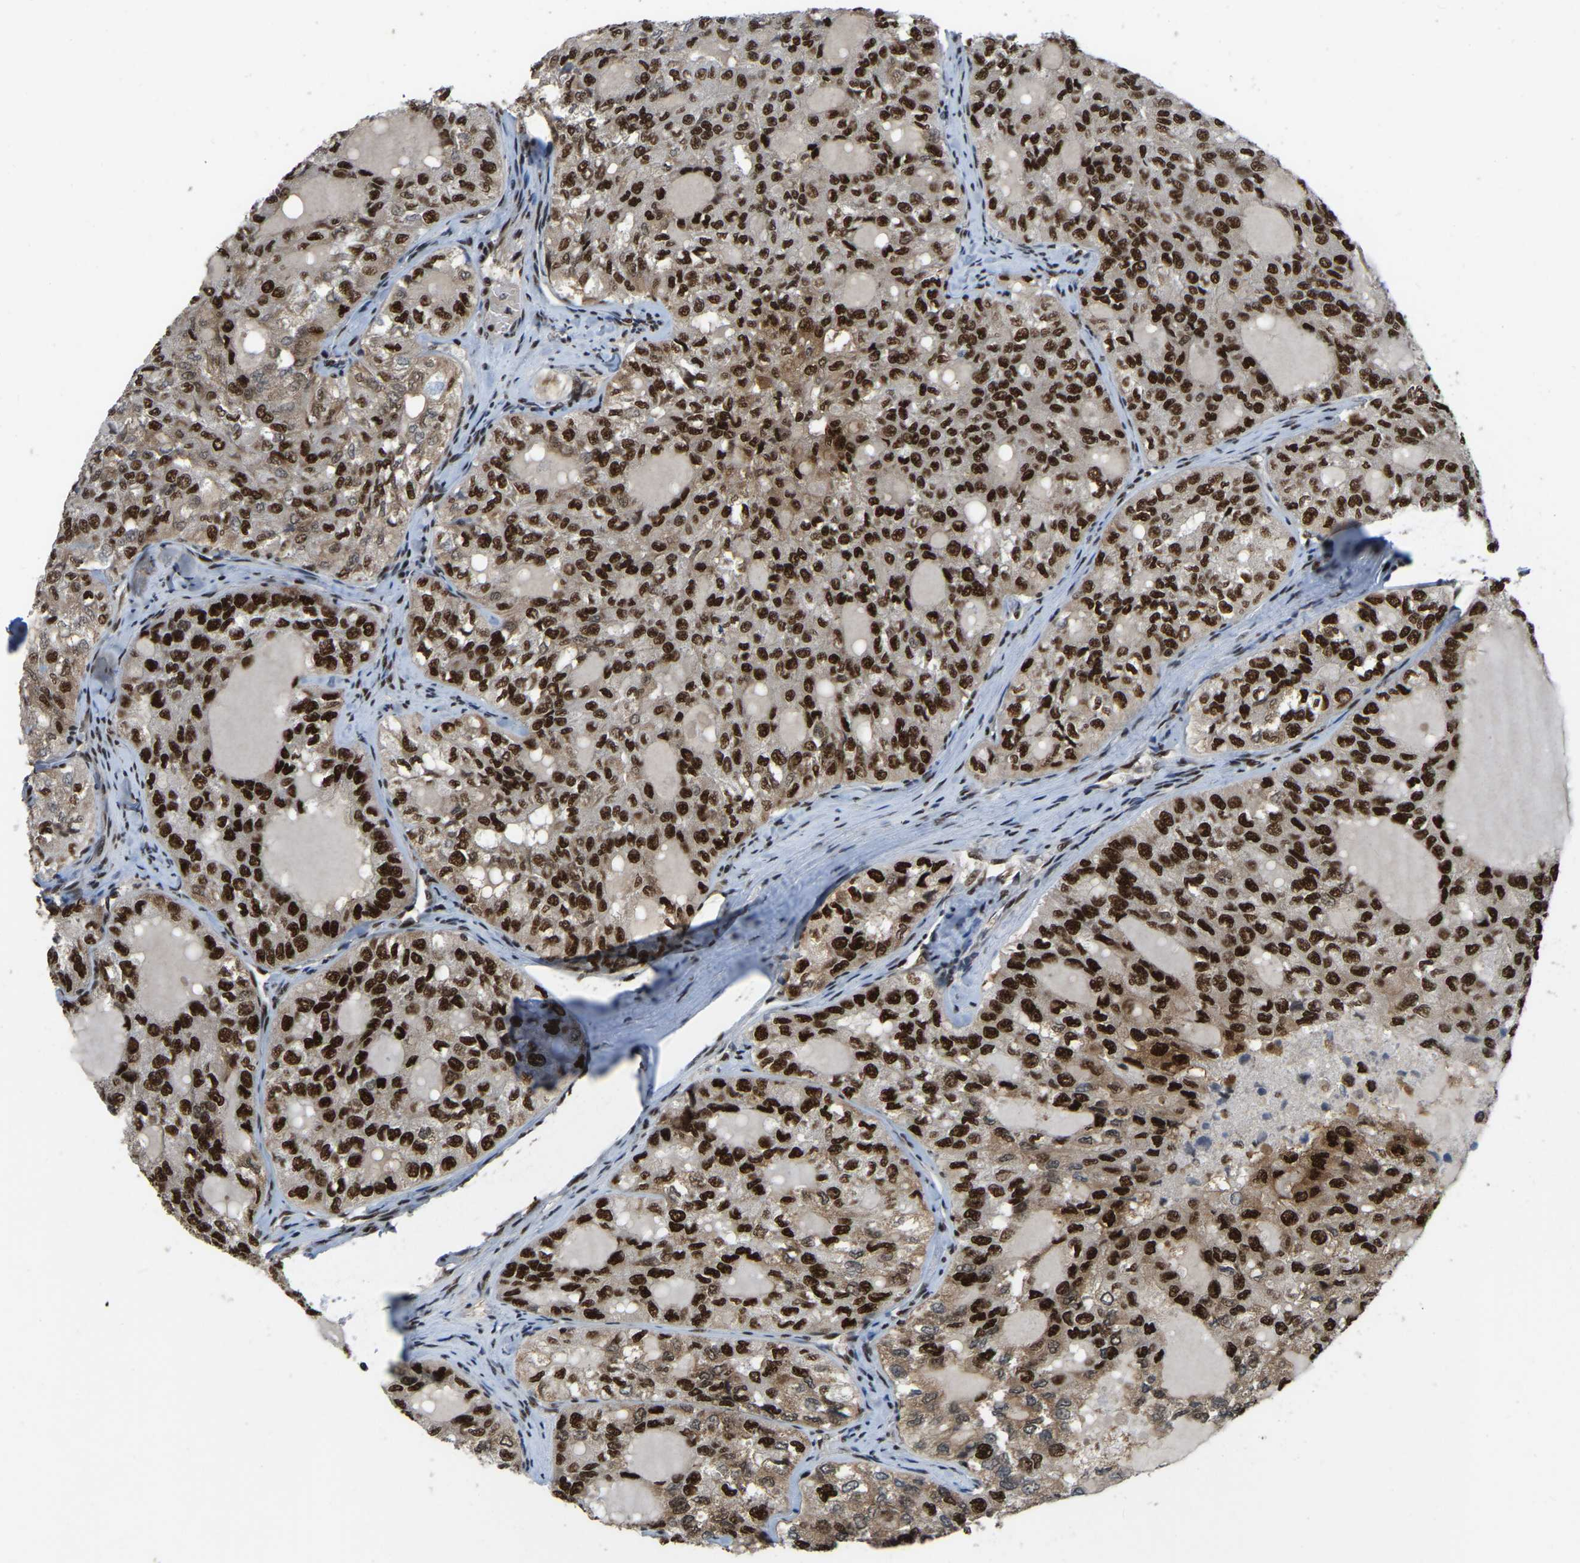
{"staining": {"intensity": "strong", "quantity": ">75%", "location": "nuclear"}, "tissue": "thyroid cancer", "cell_type": "Tumor cells", "image_type": "cancer", "snomed": [{"axis": "morphology", "description": "Follicular adenoma carcinoma, NOS"}, {"axis": "topography", "description": "Thyroid gland"}], "caption": "Immunohistochemistry (DAB (3,3'-diaminobenzidine)) staining of thyroid cancer reveals strong nuclear protein expression in about >75% of tumor cells.", "gene": "TBL1XR1", "patient": {"sex": "male", "age": 75}}